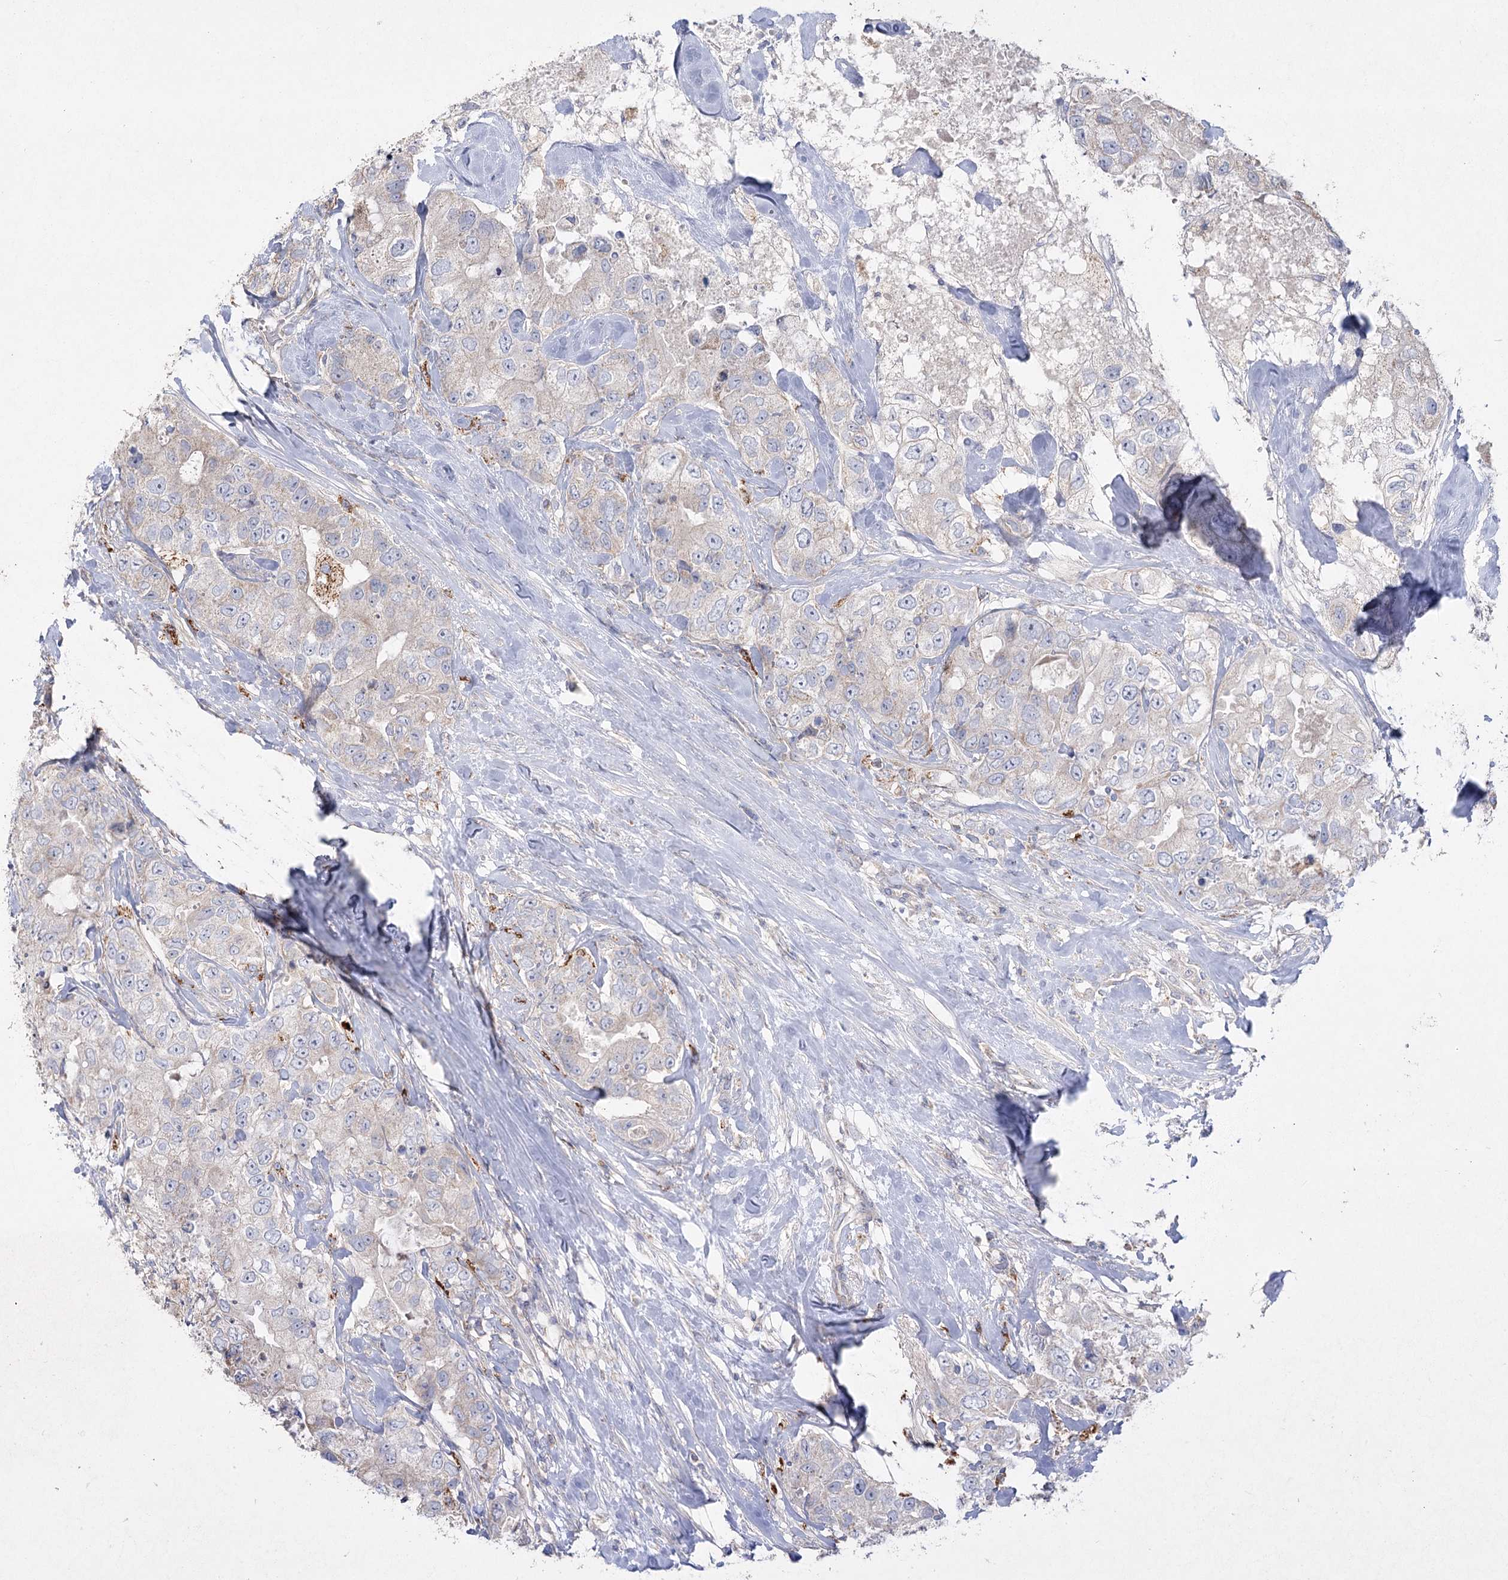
{"staining": {"intensity": "weak", "quantity": "<25%", "location": "cytoplasmic/membranous"}, "tissue": "breast cancer", "cell_type": "Tumor cells", "image_type": "cancer", "snomed": [{"axis": "morphology", "description": "Duct carcinoma"}, {"axis": "topography", "description": "Breast"}], "caption": "High magnification brightfield microscopy of breast cancer stained with DAB (3,3'-diaminobenzidine) (brown) and counterstained with hematoxylin (blue): tumor cells show no significant expression. (Brightfield microscopy of DAB IHC at high magnification).", "gene": "TMEM187", "patient": {"sex": "female", "age": 62}}